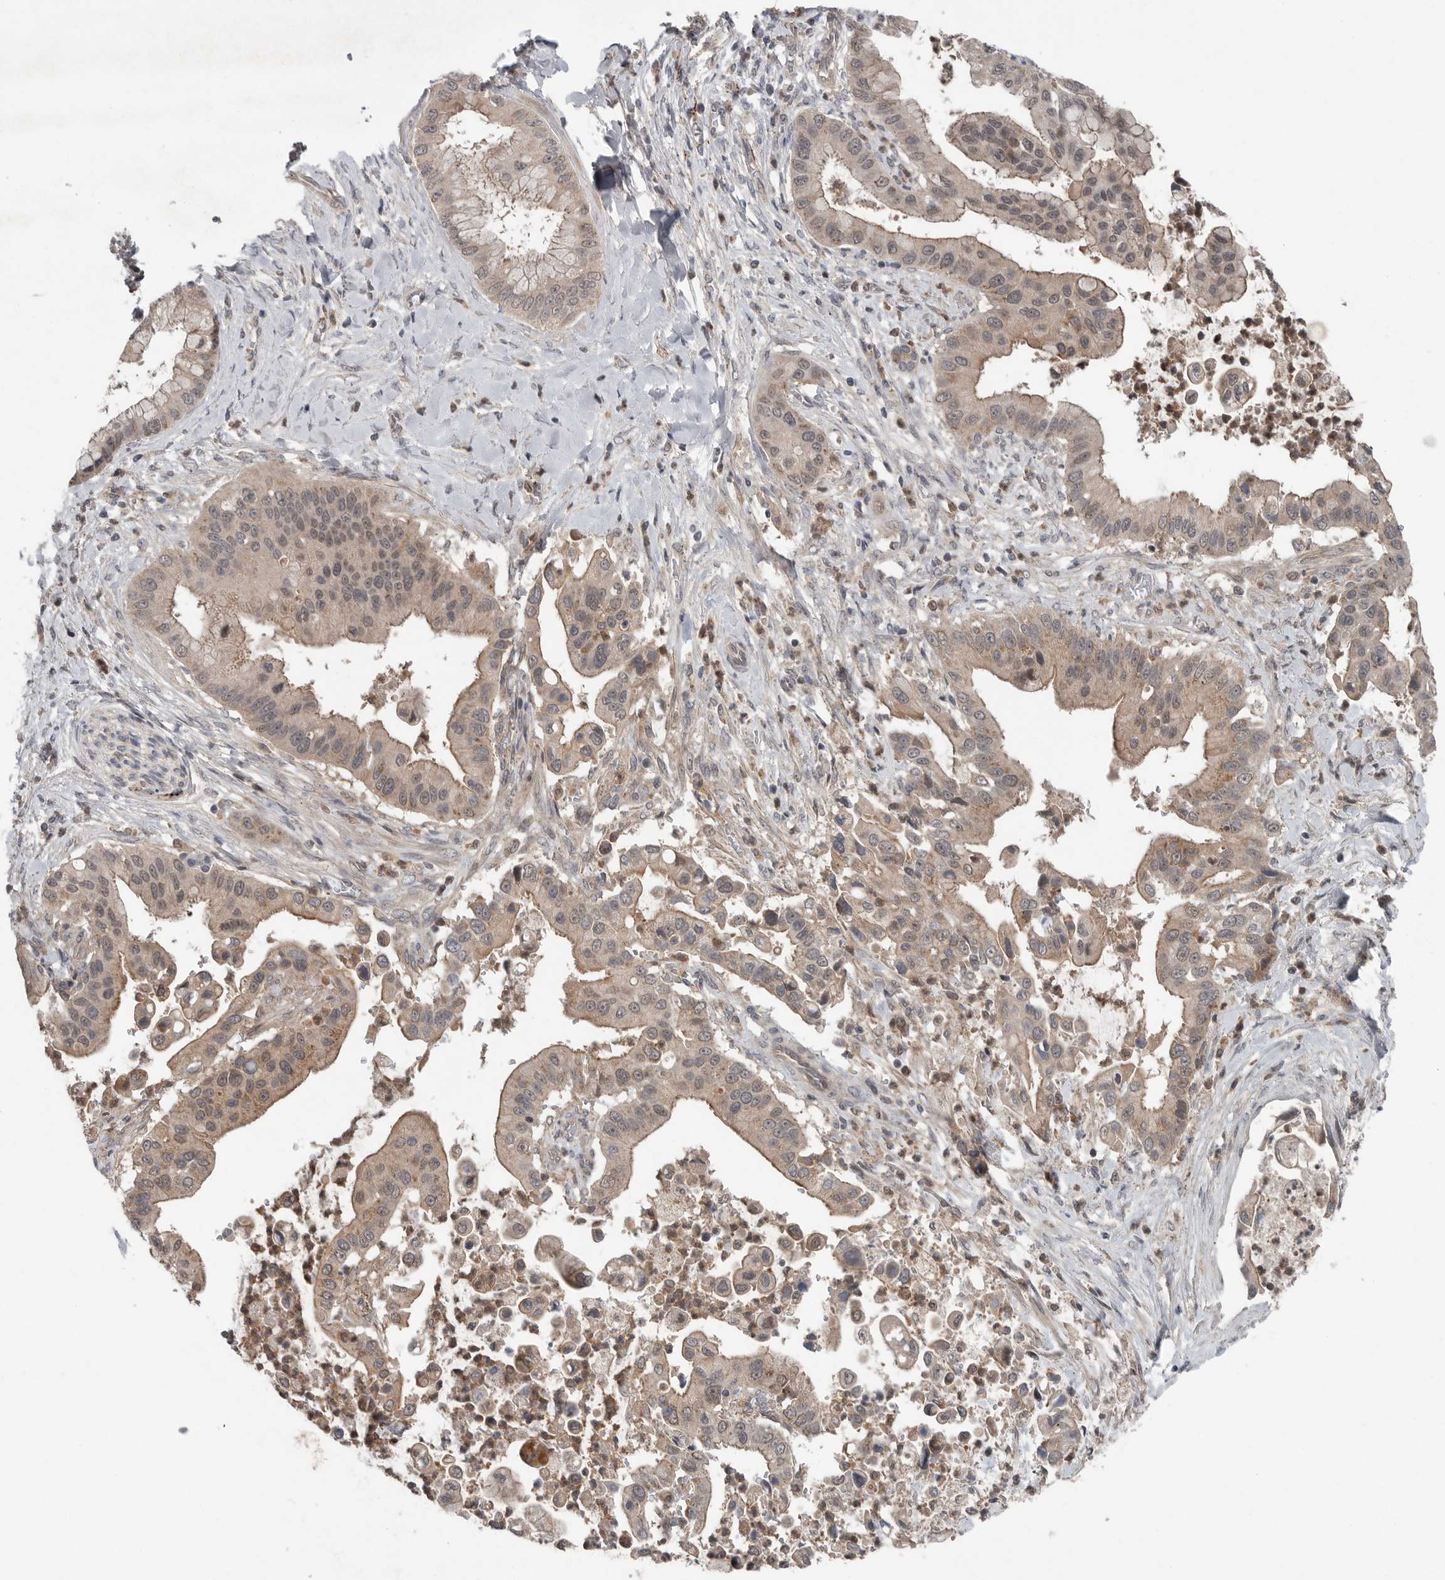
{"staining": {"intensity": "weak", "quantity": ">75%", "location": "cytoplasmic/membranous"}, "tissue": "liver cancer", "cell_type": "Tumor cells", "image_type": "cancer", "snomed": [{"axis": "morphology", "description": "Cholangiocarcinoma"}, {"axis": "topography", "description": "Liver"}], "caption": "Approximately >75% of tumor cells in human liver cancer exhibit weak cytoplasmic/membranous protein positivity as visualized by brown immunohistochemical staining.", "gene": "SCP2", "patient": {"sex": "female", "age": 54}}